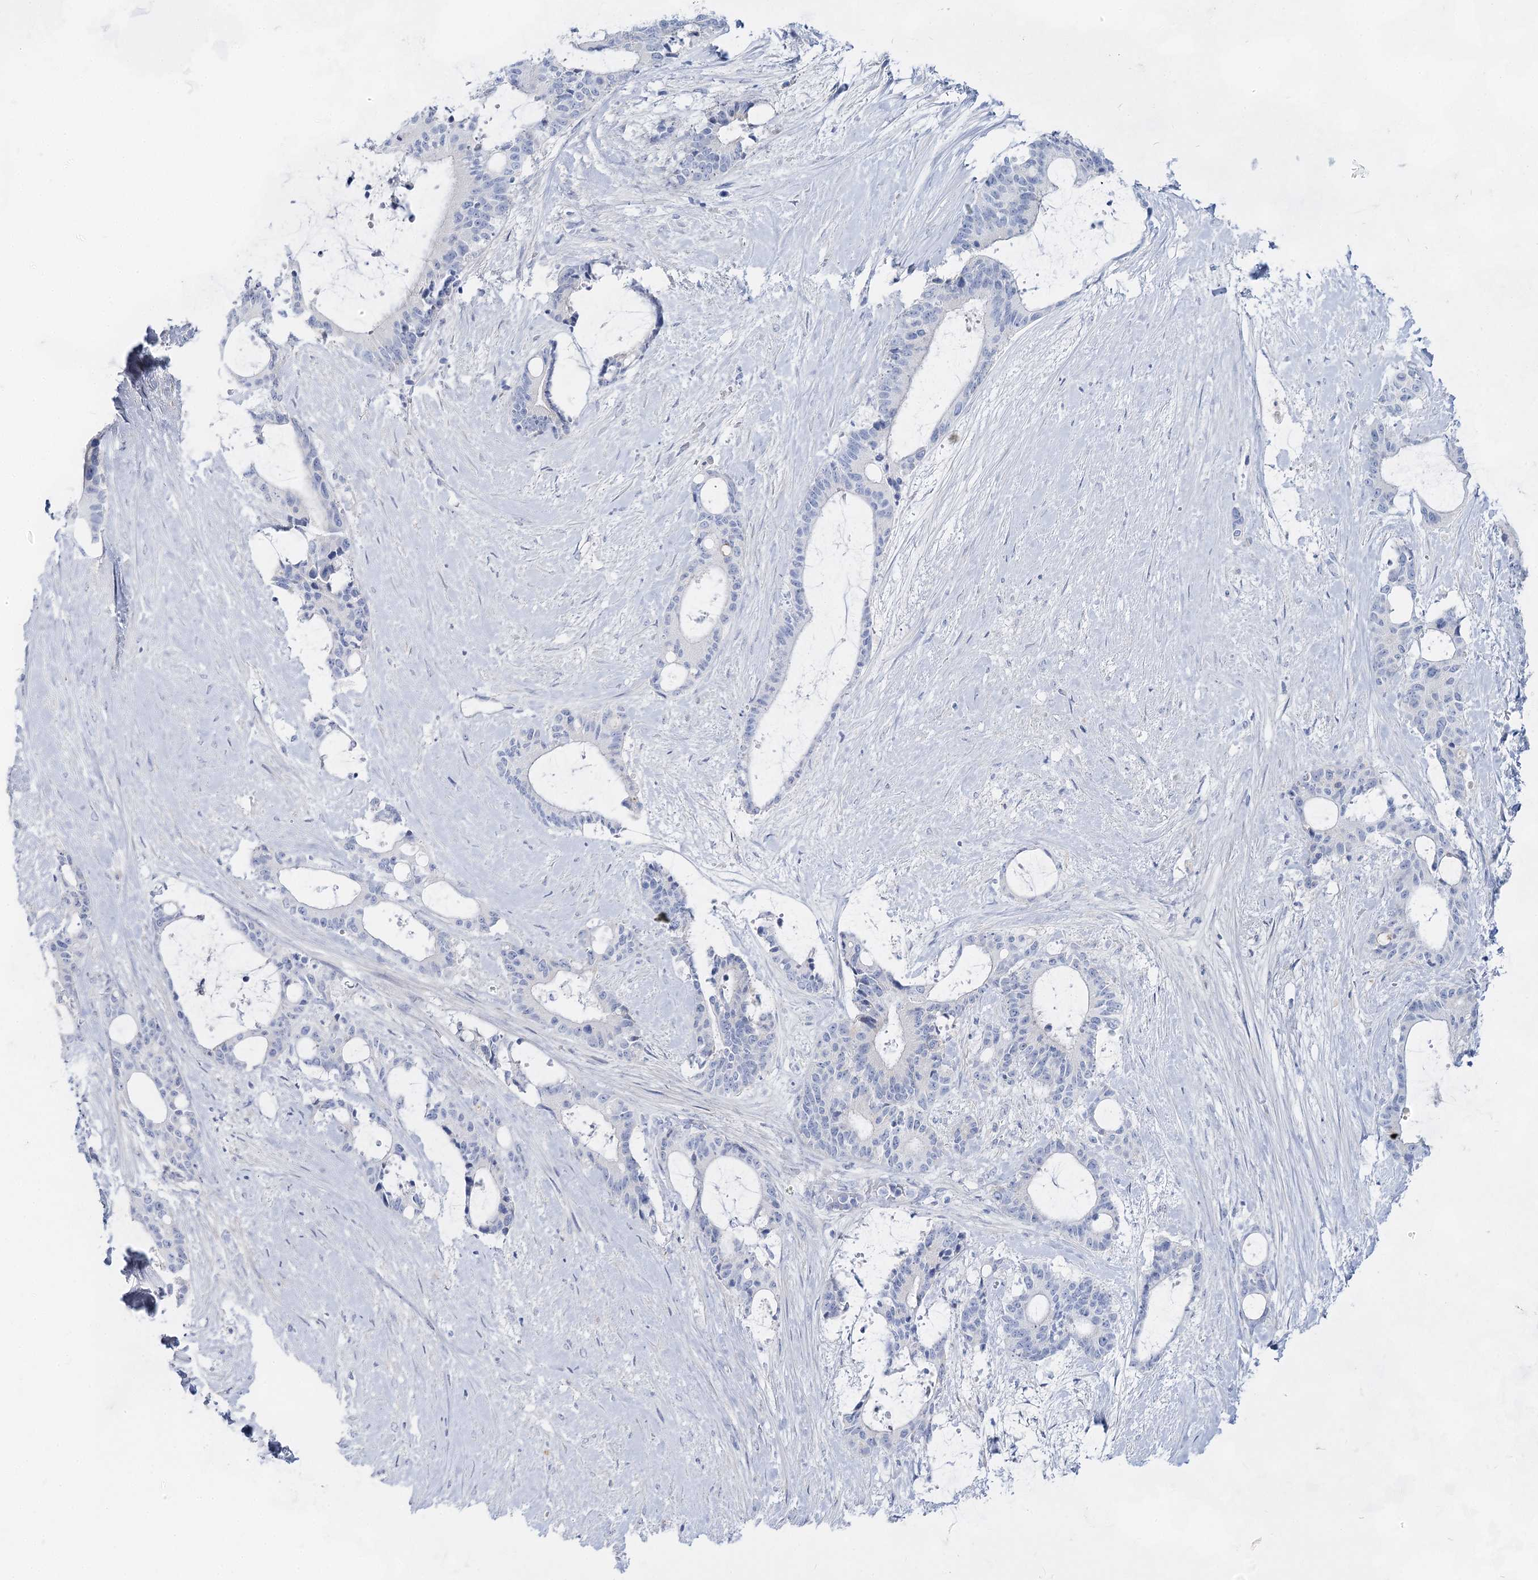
{"staining": {"intensity": "negative", "quantity": "none", "location": "none"}, "tissue": "liver cancer", "cell_type": "Tumor cells", "image_type": "cancer", "snomed": [{"axis": "morphology", "description": "Normal tissue, NOS"}, {"axis": "morphology", "description": "Cholangiocarcinoma"}, {"axis": "topography", "description": "Liver"}, {"axis": "topography", "description": "Peripheral nerve tissue"}], "caption": "Liver cancer stained for a protein using IHC exhibits no positivity tumor cells.", "gene": "ACRV1", "patient": {"sex": "female", "age": 73}}